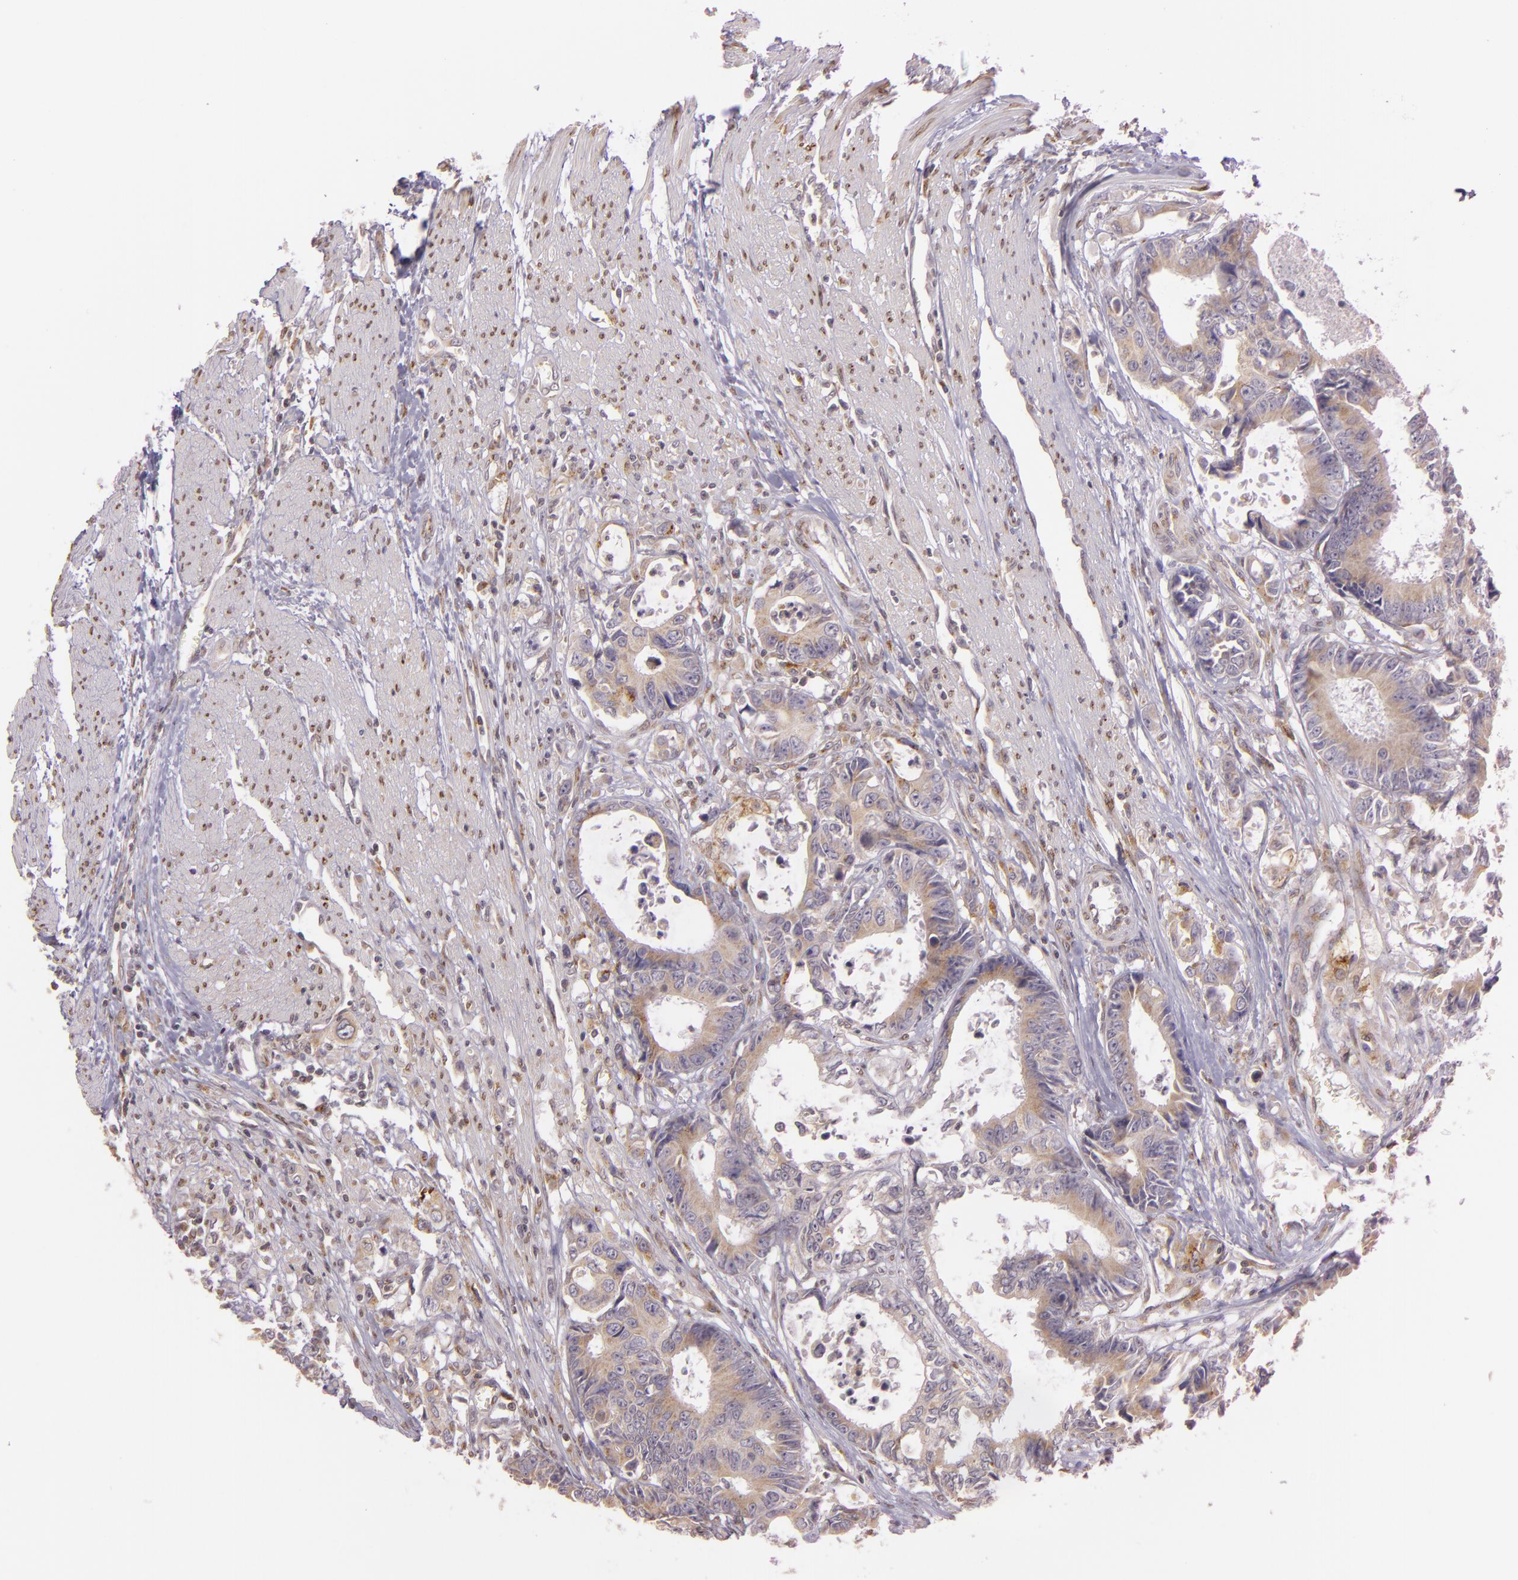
{"staining": {"intensity": "moderate", "quantity": ">75%", "location": "cytoplasmic/membranous"}, "tissue": "colorectal cancer", "cell_type": "Tumor cells", "image_type": "cancer", "snomed": [{"axis": "morphology", "description": "Adenocarcinoma, NOS"}, {"axis": "topography", "description": "Rectum"}], "caption": "Human adenocarcinoma (colorectal) stained for a protein (brown) demonstrates moderate cytoplasmic/membranous positive staining in approximately >75% of tumor cells.", "gene": "LGMN", "patient": {"sex": "female", "age": 98}}